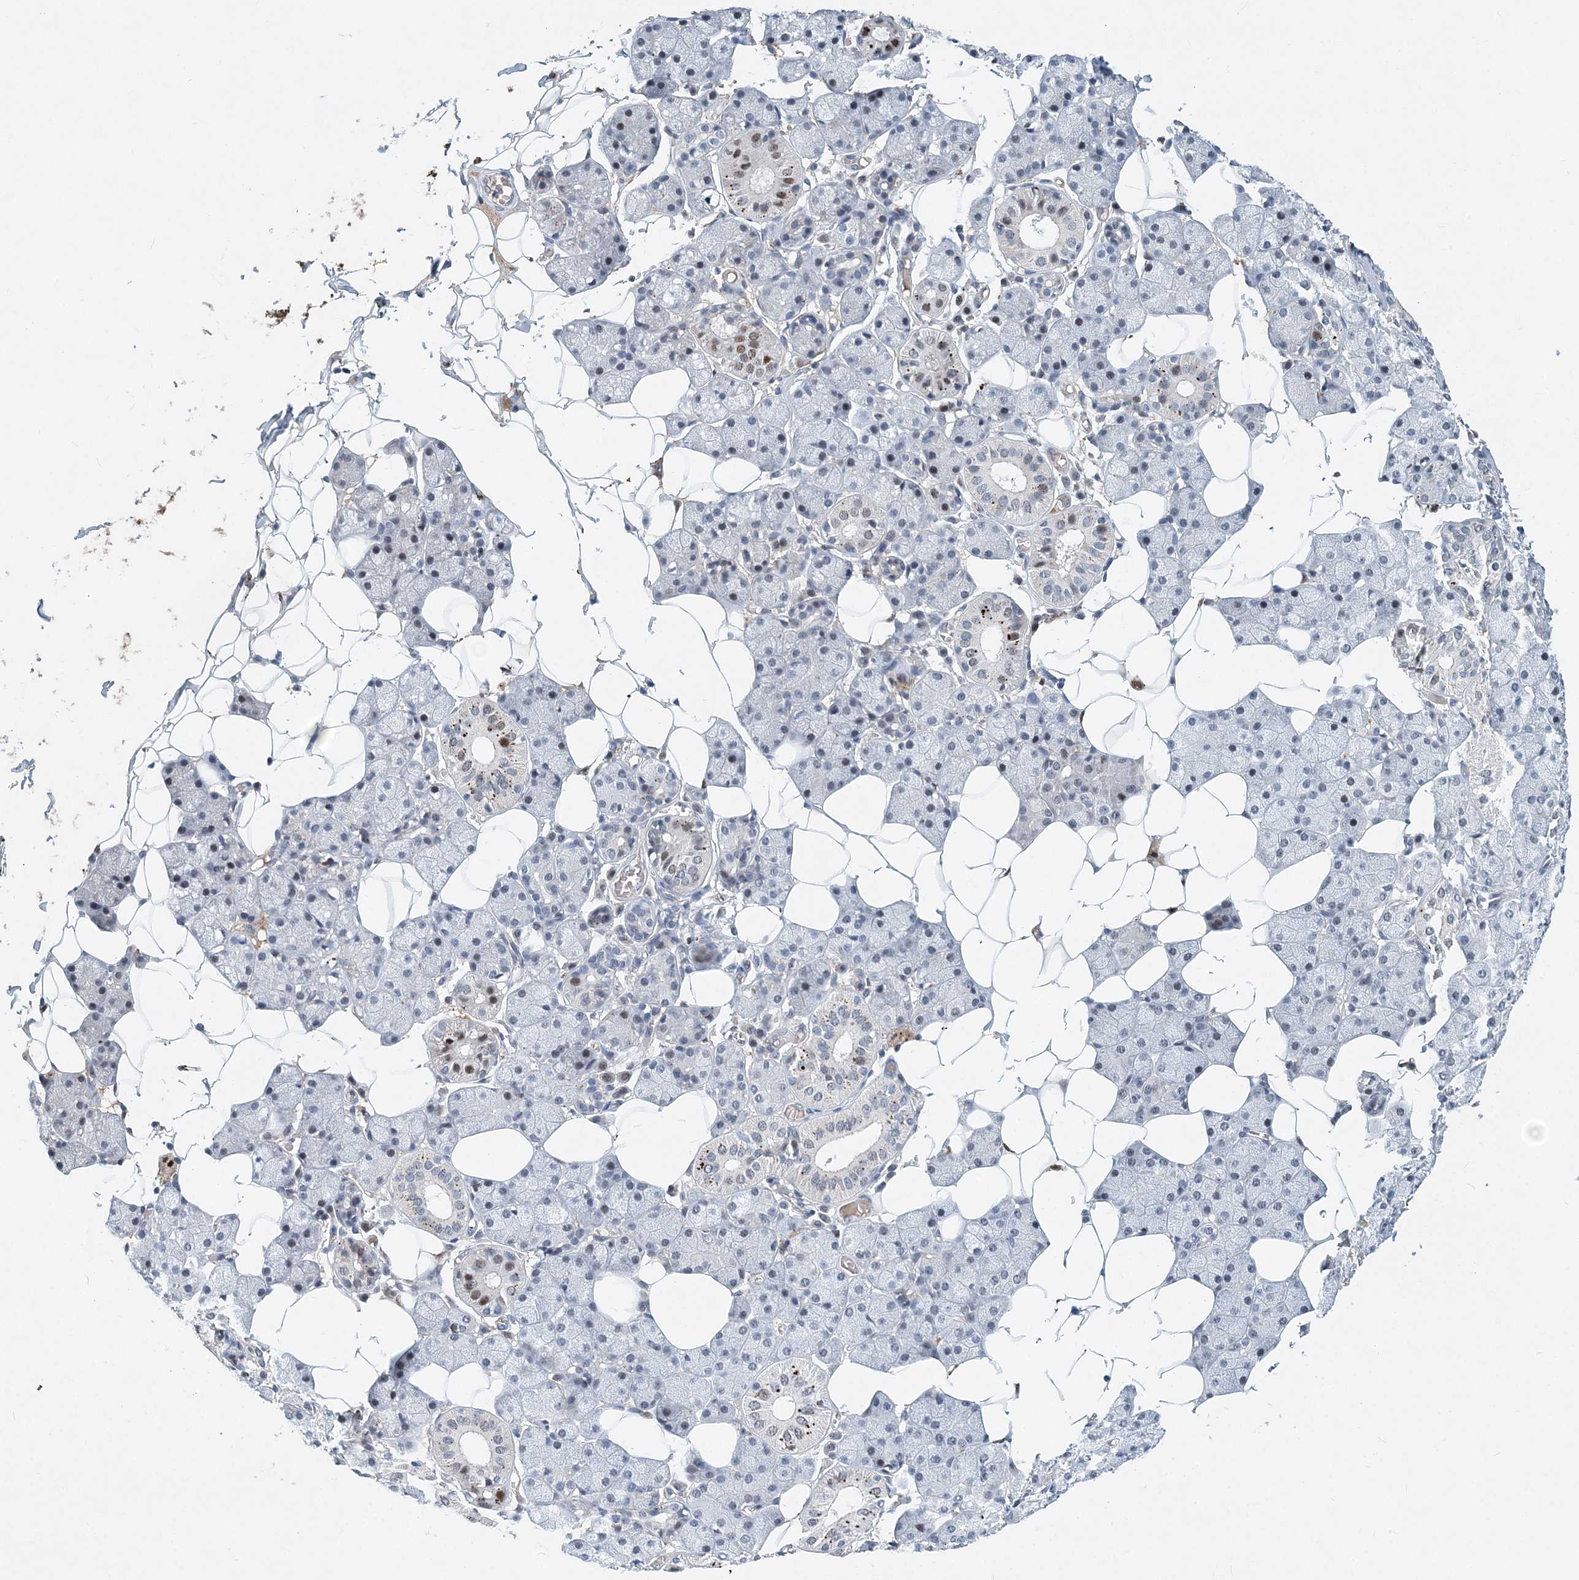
{"staining": {"intensity": "strong", "quantity": "<25%", "location": "cytoplasmic/membranous"}, "tissue": "salivary gland", "cell_type": "Glandular cells", "image_type": "normal", "snomed": [{"axis": "morphology", "description": "Normal tissue, NOS"}, {"axis": "topography", "description": "Salivary gland"}], "caption": "Protein analysis of unremarkable salivary gland demonstrates strong cytoplasmic/membranous positivity in about <25% of glandular cells.", "gene": "KPNA4", "patient": {"sex": "female", "age": 33}}